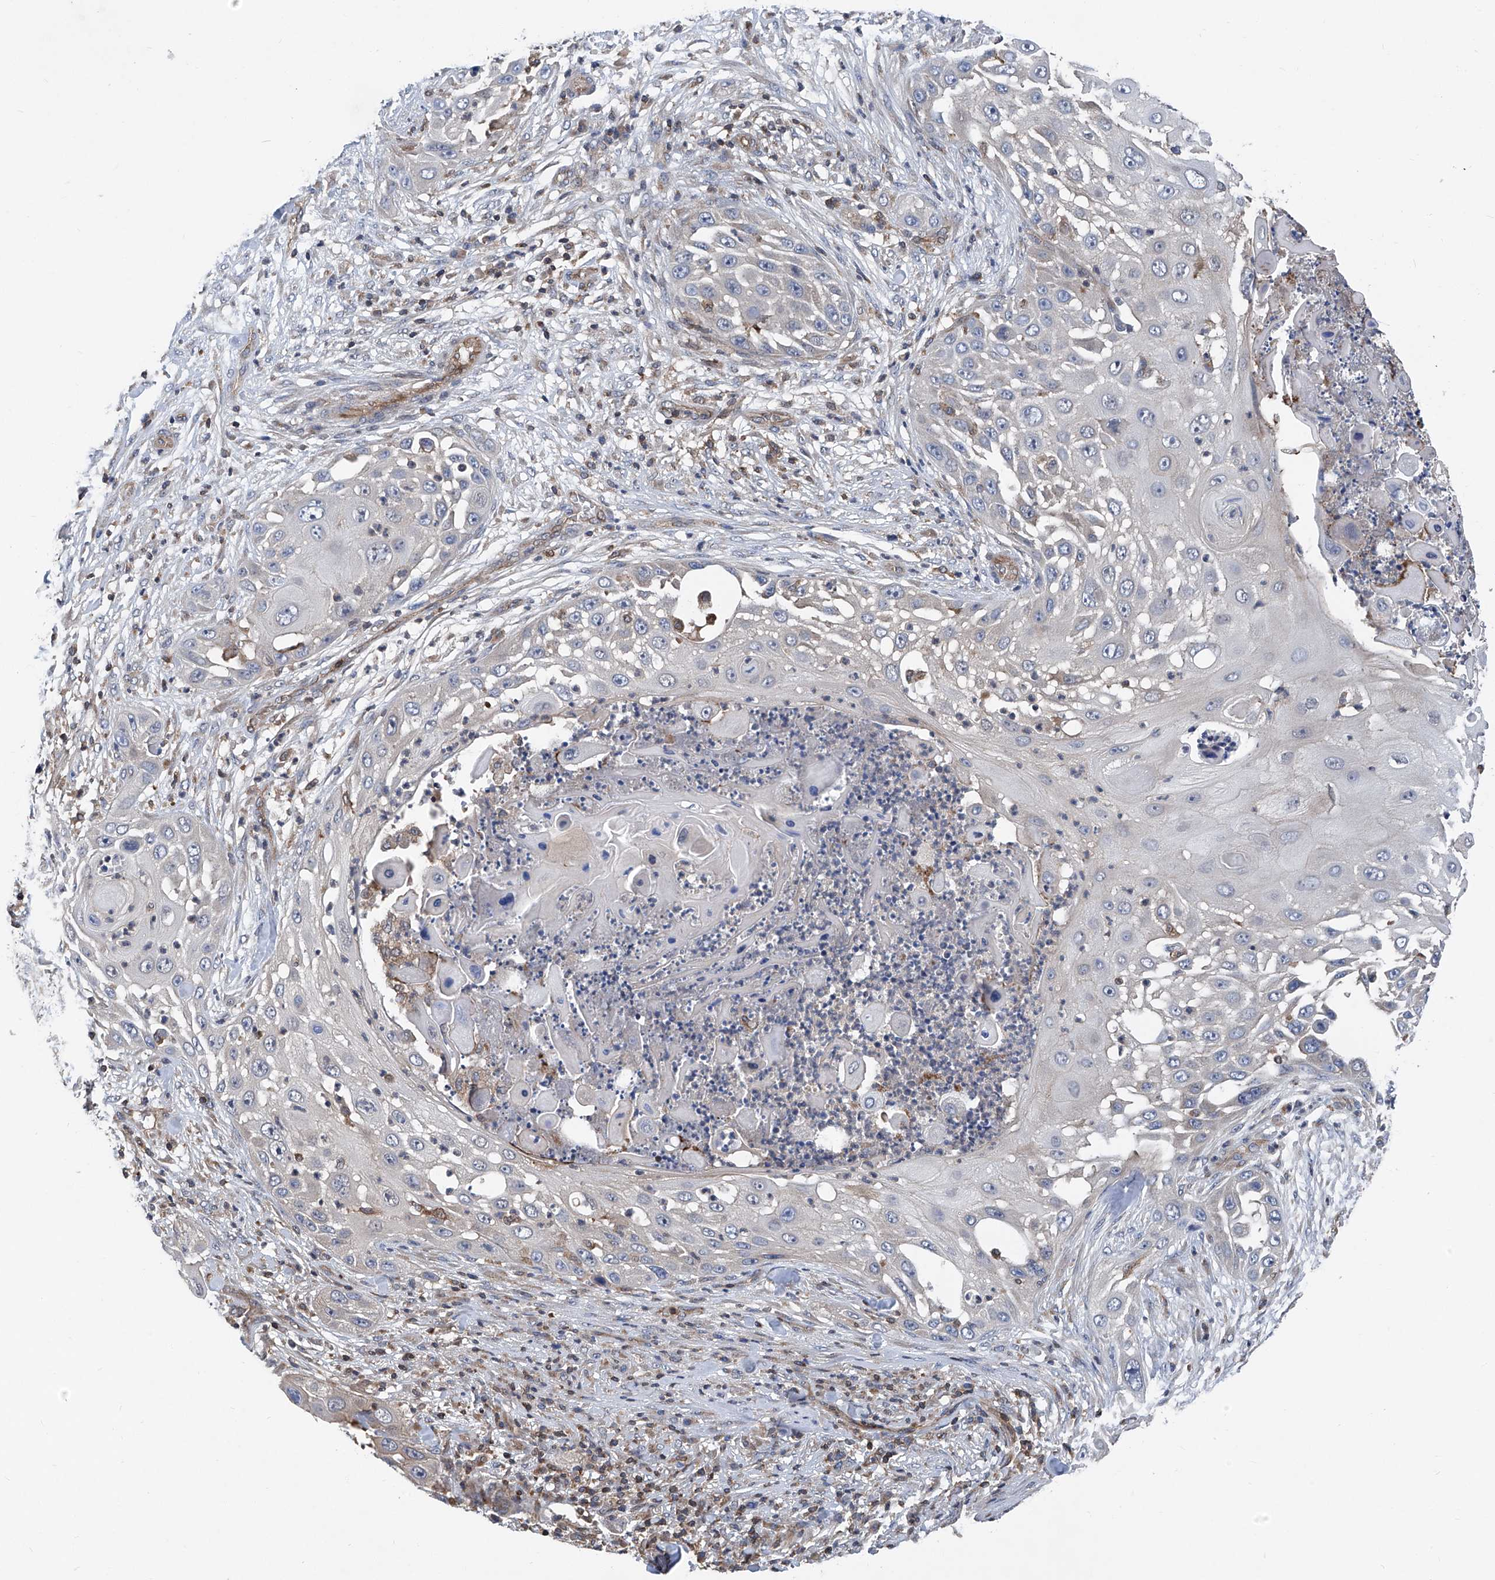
{"staining": {"intensity": "negative", "quantity": "none", "location": "none"}, "tissue": "skin cancer", "cell_type": "Tumor cells", "image_type": "cancer", "snomed": [{"axis": "morphology", "description": "Squamous cell carcinoma, NOS"}, {"axis": "topography", "description": "Skin"}], "caption": "A high-resolution photomicrograph shows immunohistochemistry staining of skin cancer, which exhibits no significant positivity in tumor cells.", "gene": "TRIM38", "patient": {"sex": "female", "age": 44}}